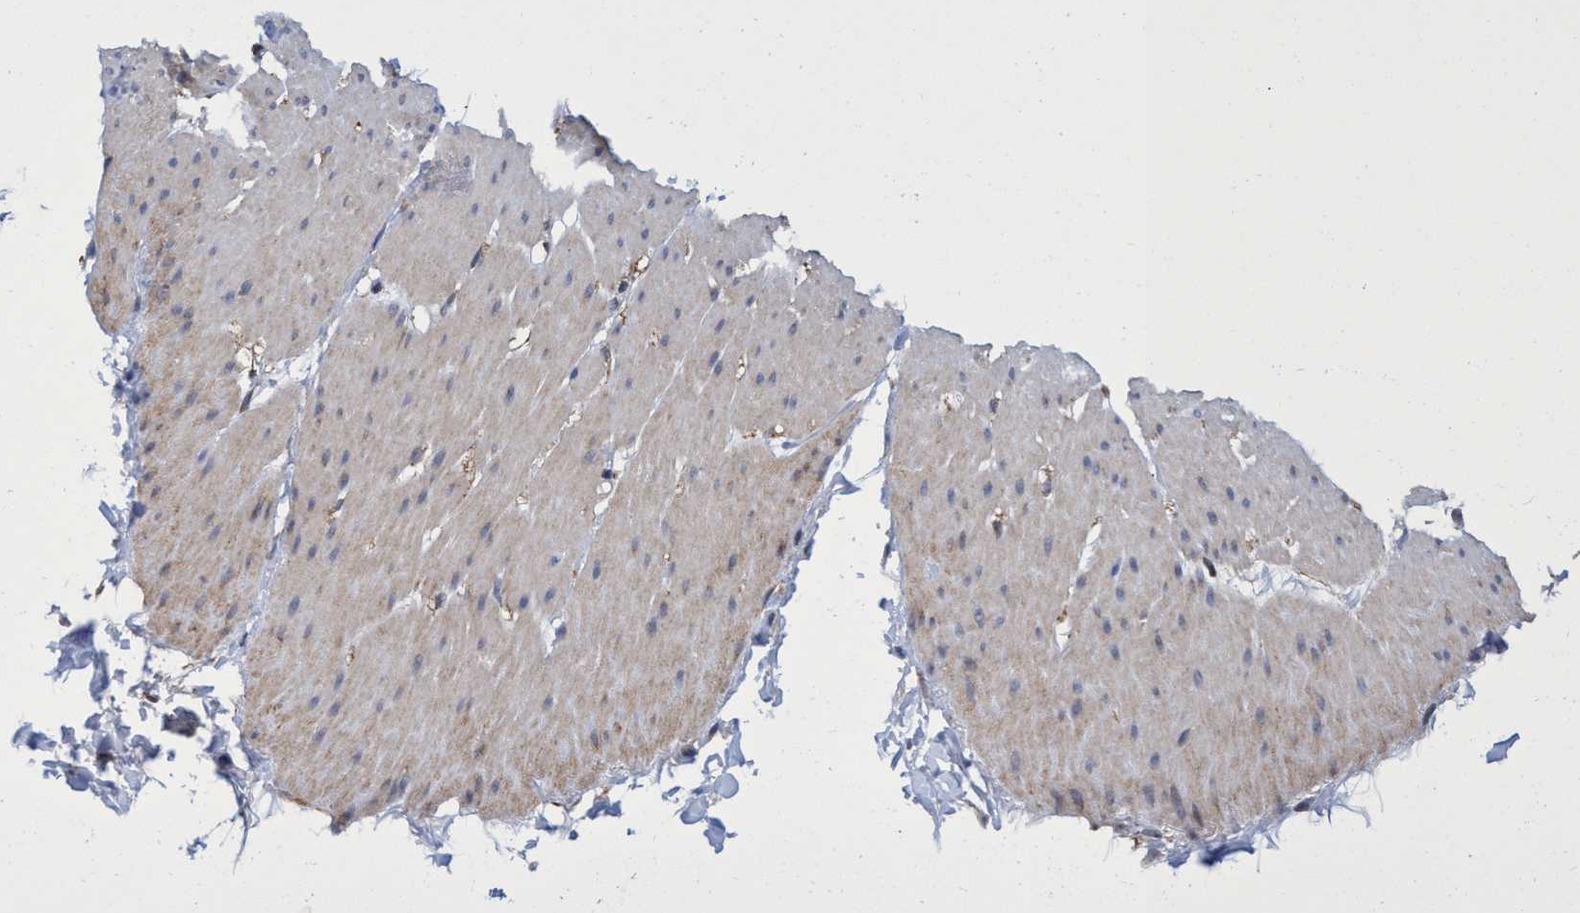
{"staining": {"intensity": "weak", "quantity": ">75%", "location": "cytoplasmic/membranous"}, "tissue": "smooth muscle", "cell_type": "Smooth muscle cells", "image_type": "normal", "snomed": [{"axis": "morphology", "description": "Normal tissue, NOS"}, {"axis": "topography", "description": "Smooth muscle"}, {"axis": "topography", "description": "Colon"}], "caption": "This photomicrograph shows immunohistochemistry (IHC) staining of normal smooth muscle, with low weak cytoplasmic/membranous positivity in about >75% of smooth muscle cells.", "gene": "CRYZ", "patient": {"sex": "male", "age": 67}}